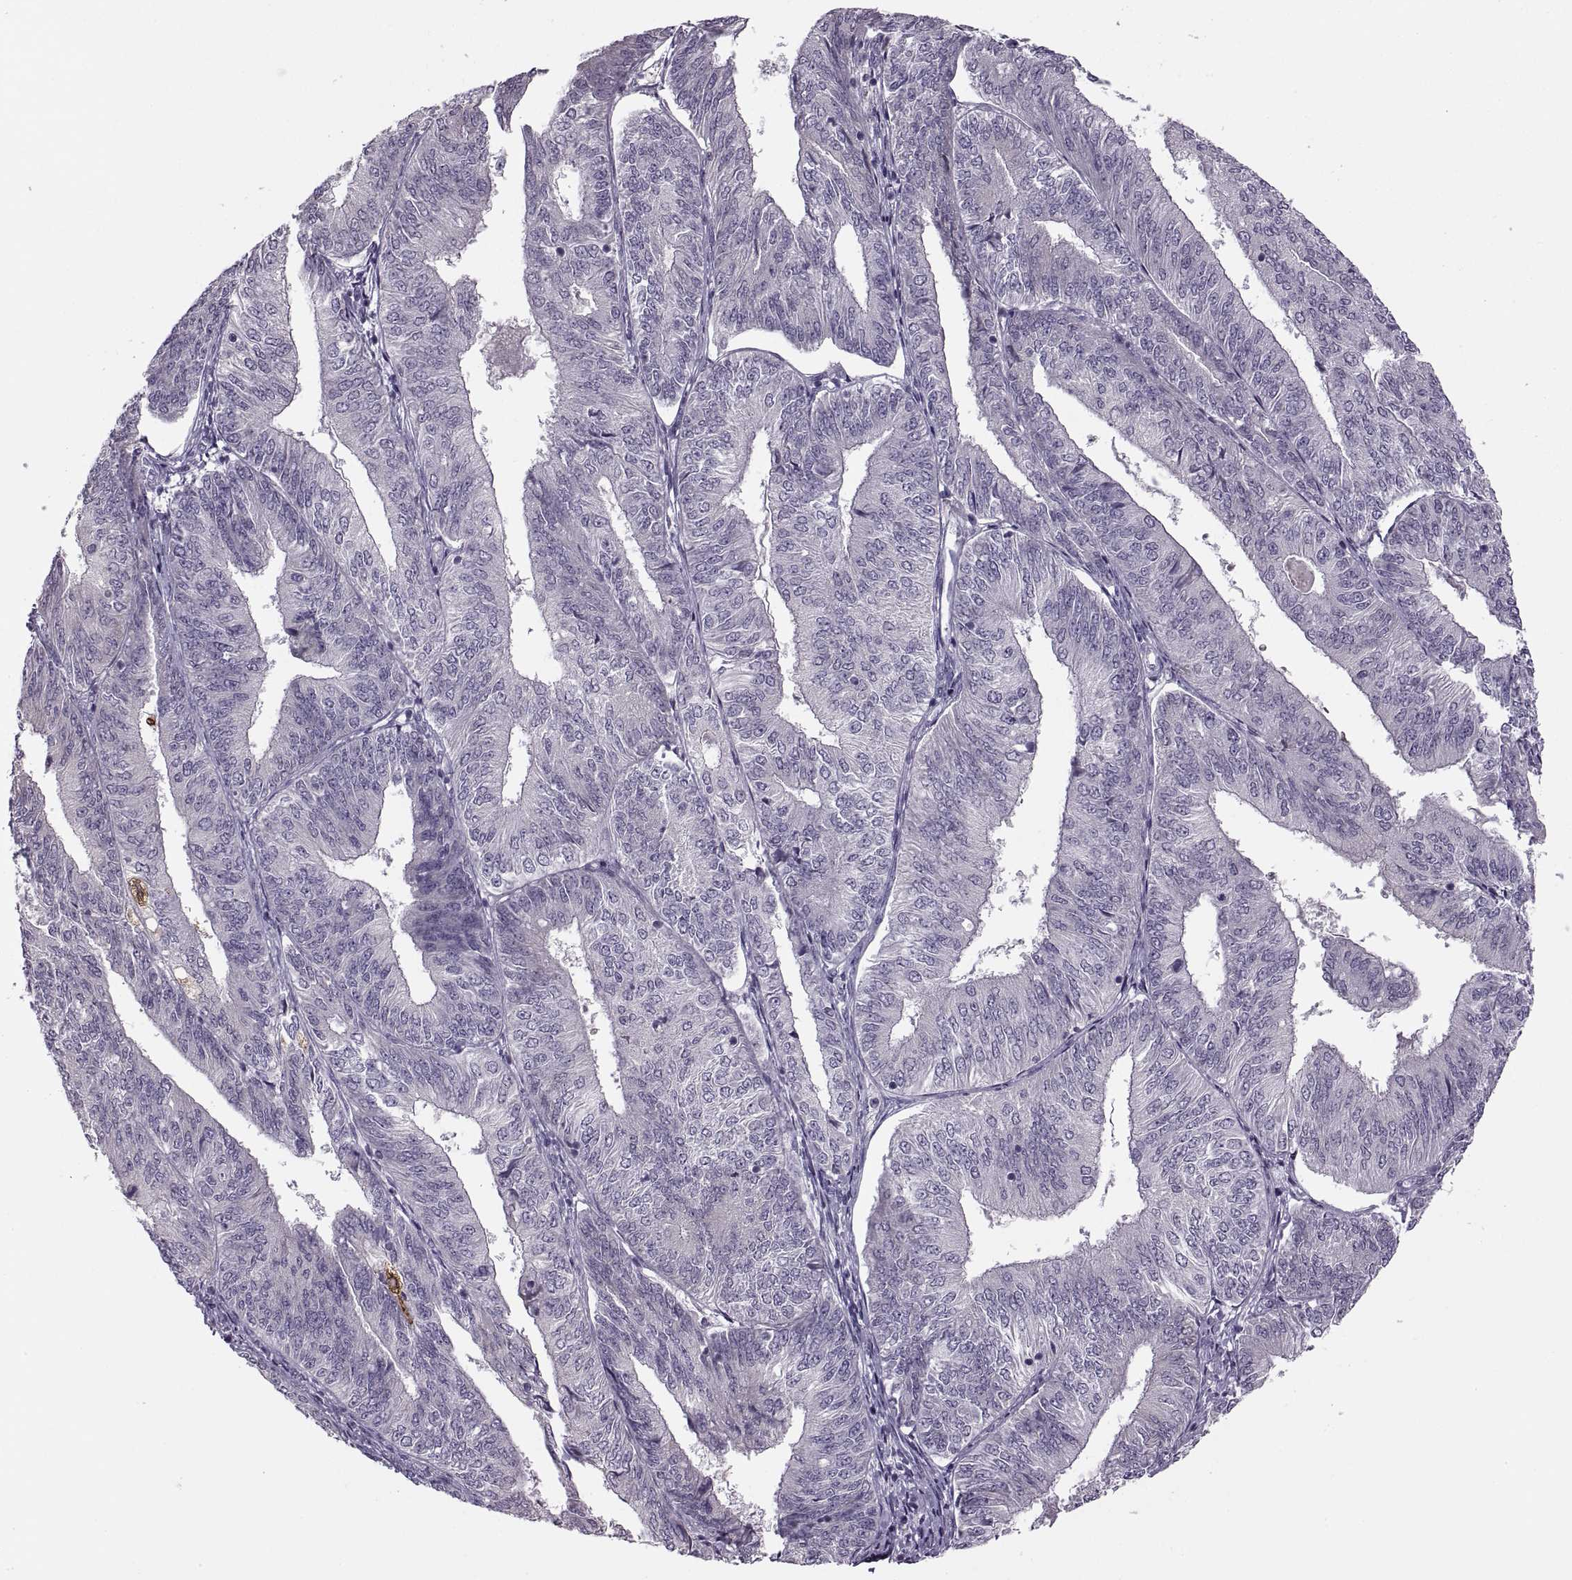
{"staining": {"intensity": "negative", "quantity": "none", "location": "none"}, "tissue": "endometrial cancer", "cell_type": "Tumor cells", "image_type": "cancer", "snomed": [{"axis": "morphology", "description": "Adenocarcinoma, NOS"}, {"axis": "topography", "description": "Endometrium"}], "caption": "An immunohistochemistry (IHC) micrograph of endometrial cancer (adenocarcinoma) is shown. There is no staining in tumor cells of endometrial cancer (adenocarcinoma).", "gene": "H2AP", "patient": {"sex": "female", "age": 58}}